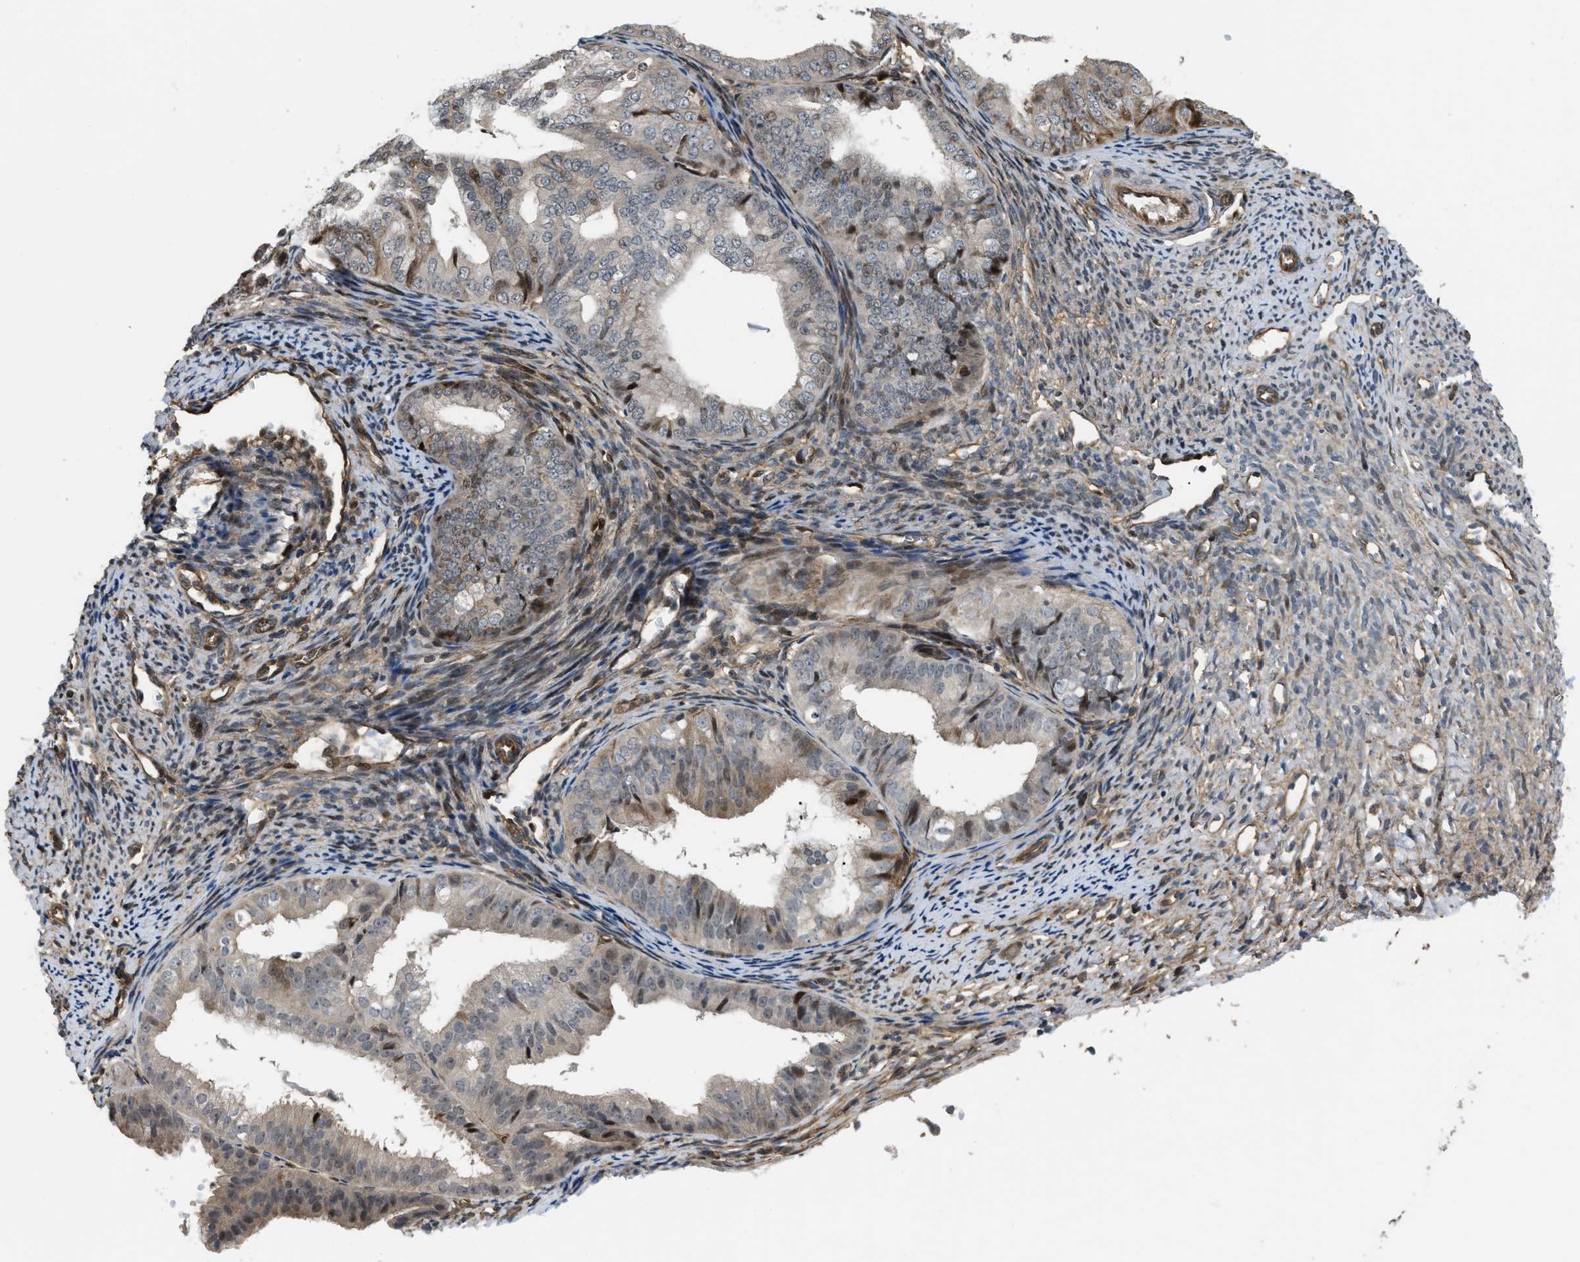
{"staining": {"intensity": "moderate", "quantity": "<25%", "location": "cytoplasmic/membranous,nuclear"}, "tissue": "endometrial cancer", "cell_type": "Tumor cells", "image_type": "cancer", "snomed": [{"axis": "morphology", "description": "Adenocarcinoma, NOS"}, {"axis": "topography", "description": "Endometrium"}], "caption": "A histopathology image showing moderate cytoplasmic/membranous and nuclear staining in approximately <25% of tumor cells in endometrial adenocarcinoma, as visualized by brown immunohistochemical staining.", "gene": "LTA4H", "patient": {"sex": "female", "age": 63}}